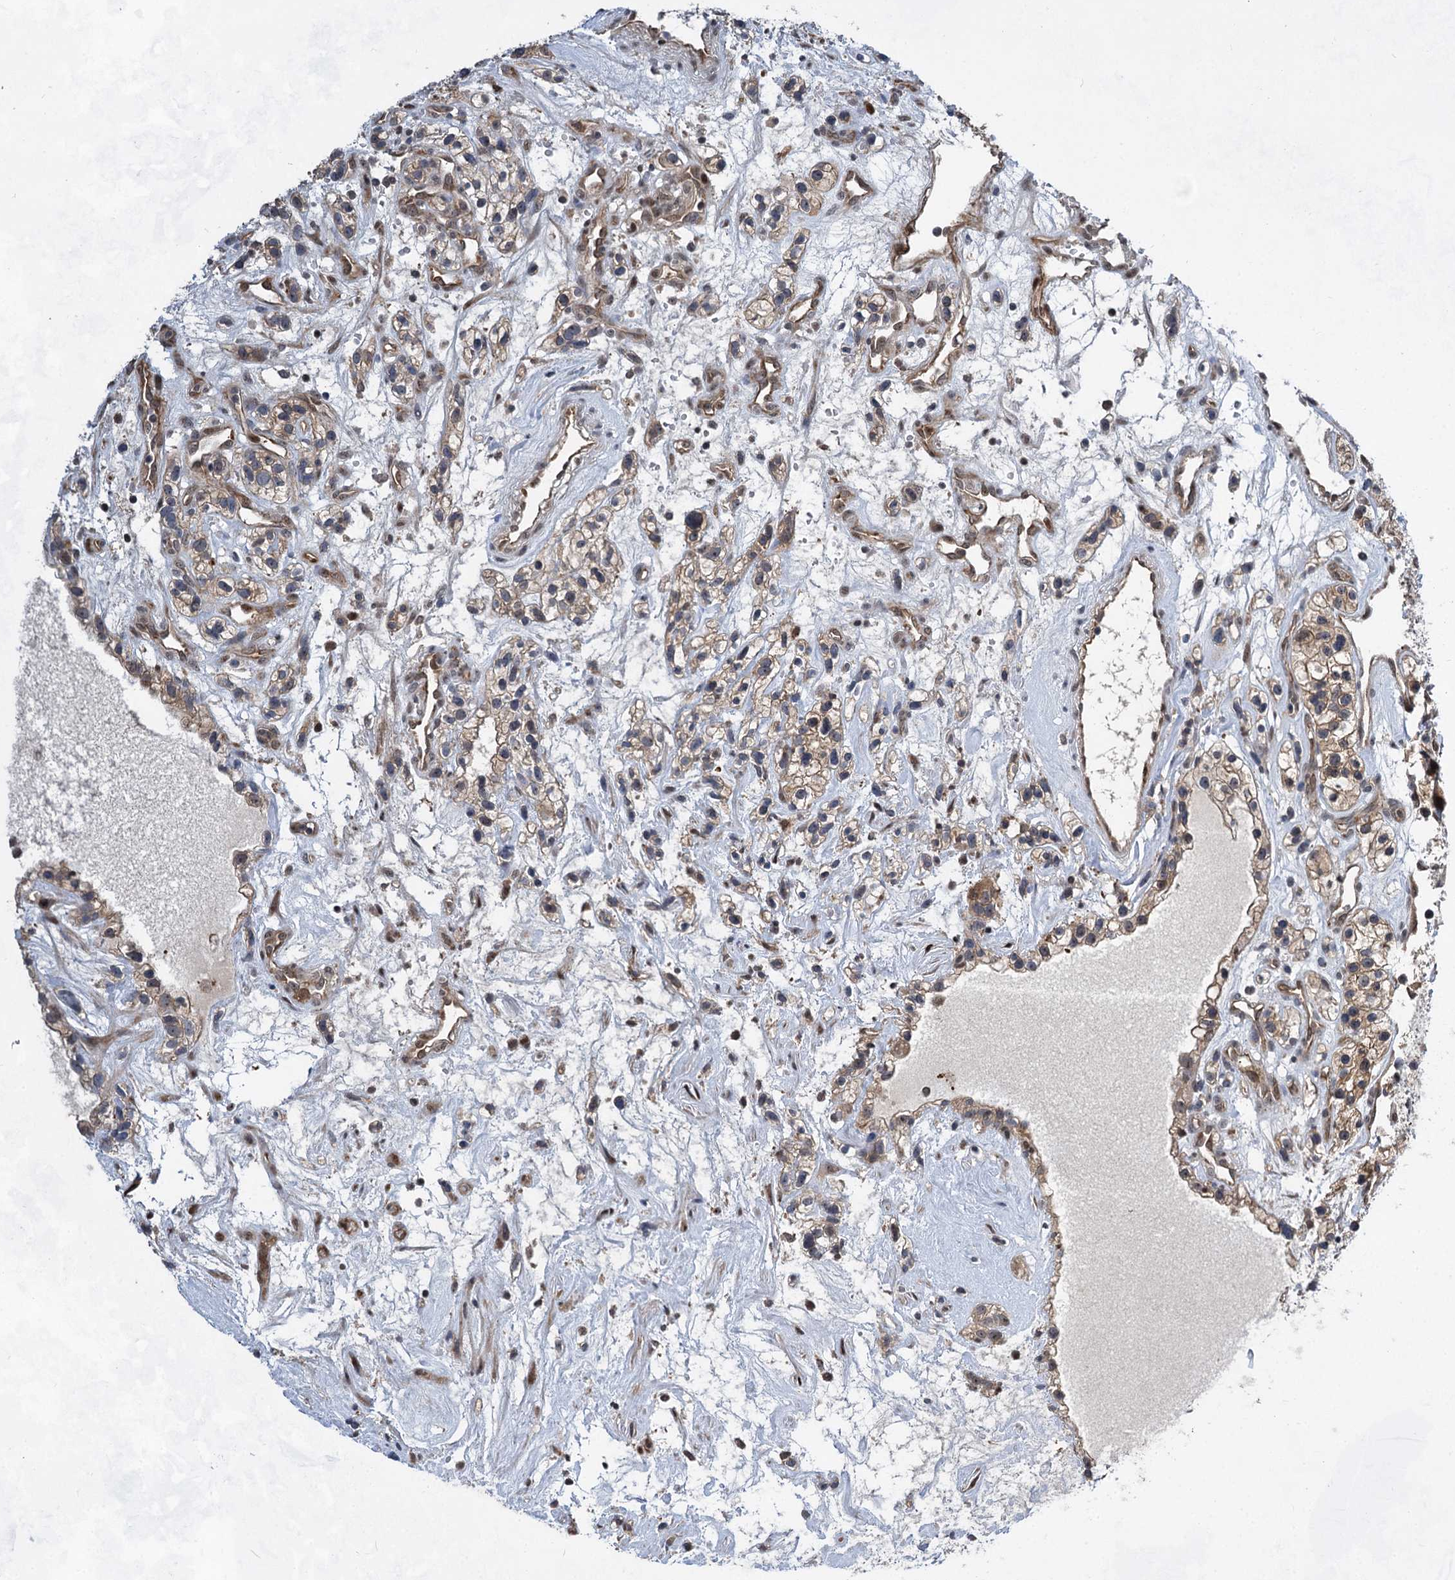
{"staining": {"intensity": "moderate", "quantity": ">75%", "location": "cytoplasmic/membranous"}, "tissue": "renal cancer", "cell_type": "Tumor cells", "image_type": "cancer", "snomed": [{"axis": "morphology", "description": "Adenocarcinoma, NOS"}, {"axis": "topography", "description": "Kidney"}], "caption": "Immunohistochemical staining of human renal cancer displays medium levels of moderate cytoplasmic/membranous protein expression in approximately >75% of tumor cells.", "gene": "GPBP1", "patient": {"sex": "female", "age": 57}}